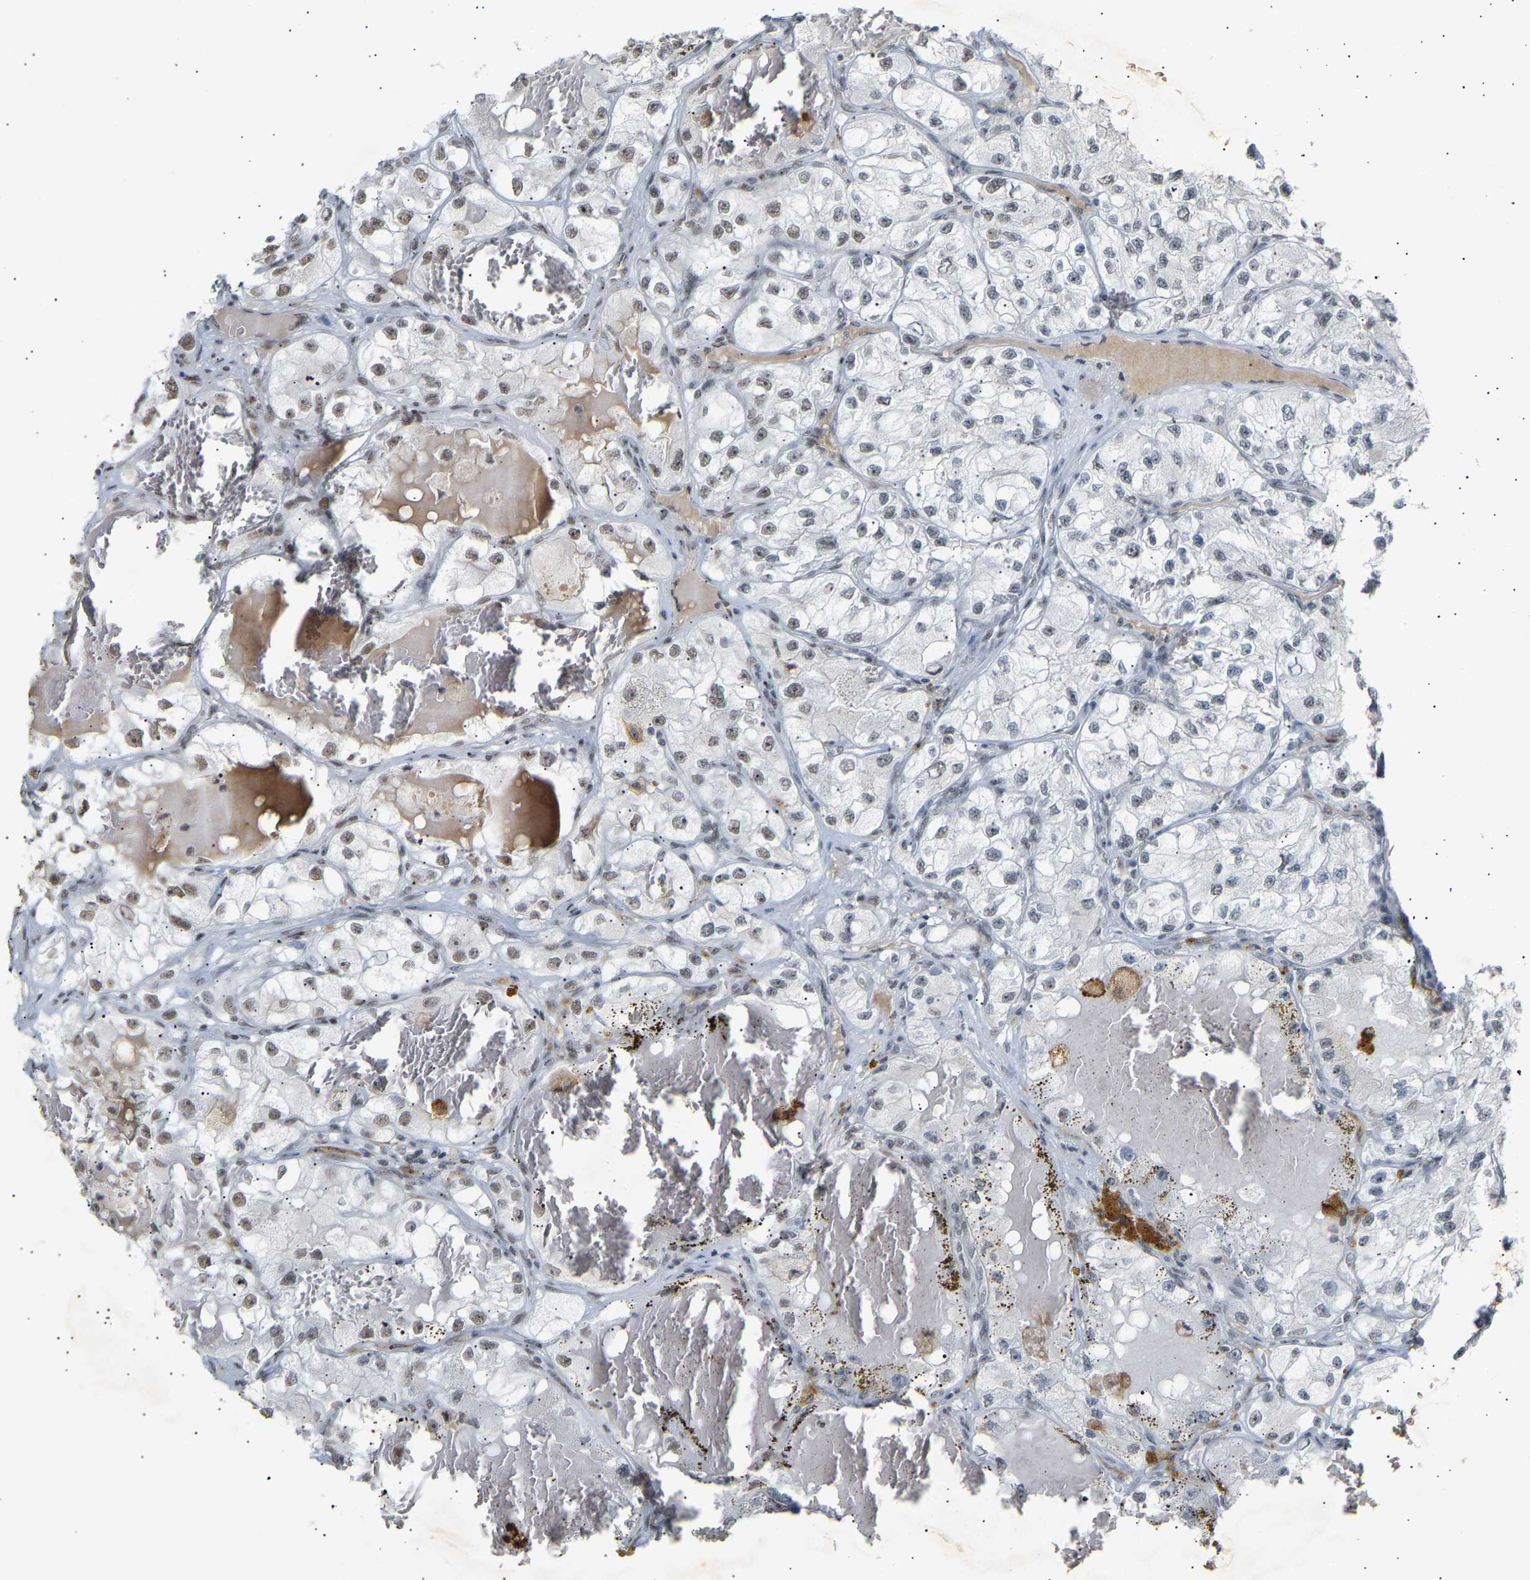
{"staining": {"intensity": "weak", "quantity": "<25%", "location": "nuclear"}, "tissue": "renal cancer", "cell_type": "Tumor cells", "image_type": "cancer", "snomed": [{"axis": "morphology", "description": "Adenocarcinoma, NOS"}, {"axis": "topography", "description": "Kidney"}], "caption": "A histopathology image of human adenocarcinoma (renal) is negative for staining in tumor cells.", "gene": "NELFB", "patient": {"sex": "female", "age": 57}}